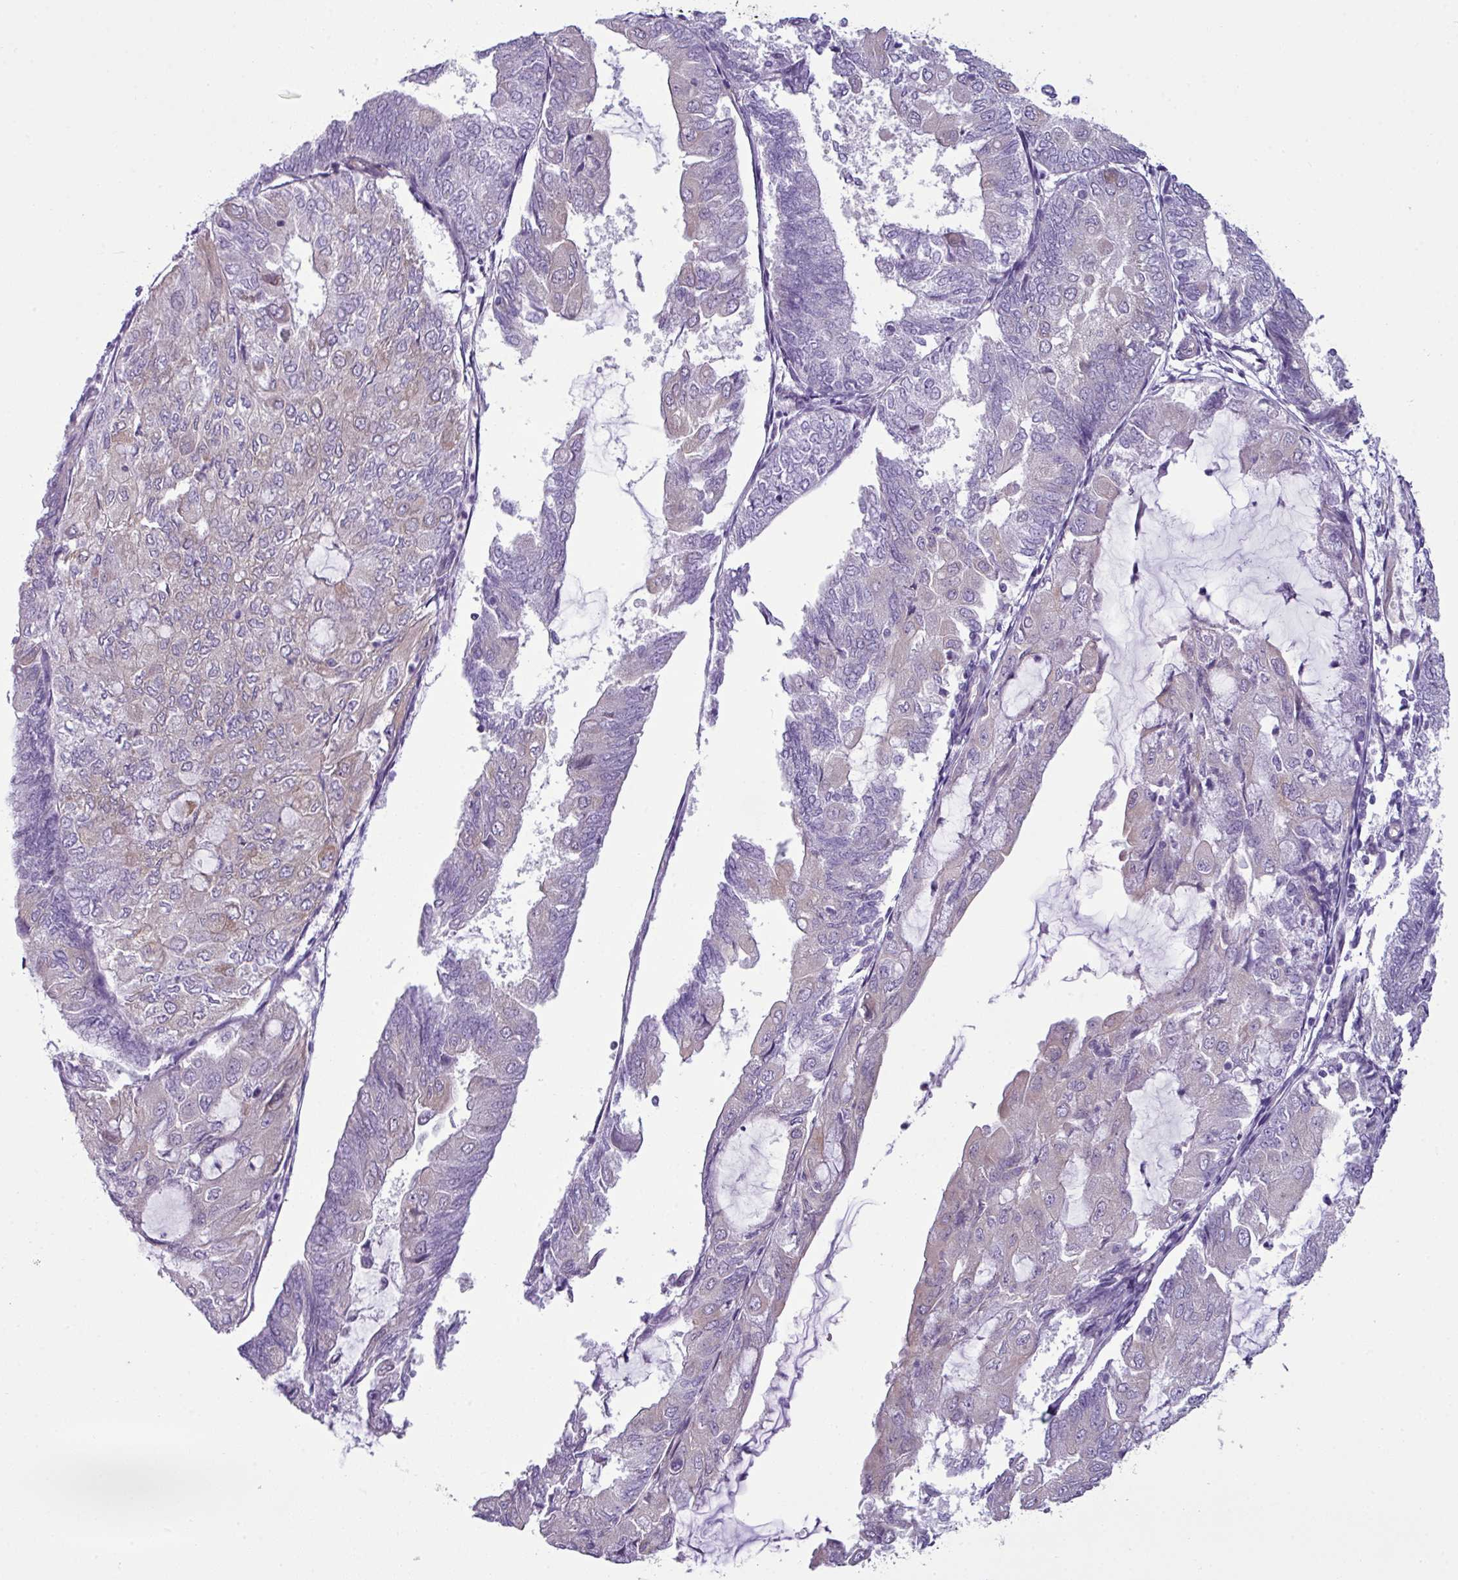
{"staining": {"intensity": "weak", "quantity": "<25%", "location": "cytoplasmic/membranous"}, "tissue": "endometrial cancer", "cell_type": "Tumor cells", "image_type": "cancer", "snomed": [{"axis": "morphology", "description": "Adenocarcinoma, NOS"}, {"axis": "topography", "description": "Endometrium"}], "caption": "A high-resolution micrograph shows IHC staining of endometrial cancer, which exhibits no significant expression in tumor cells. The staining is performed using DAB (3,3'-diaminobenzidine) brown chromogen with nuclei counter-stained in using hematoxylin.", "gene": "TOR1AIP2", "patient": {"sex": "female", "age": 81}}